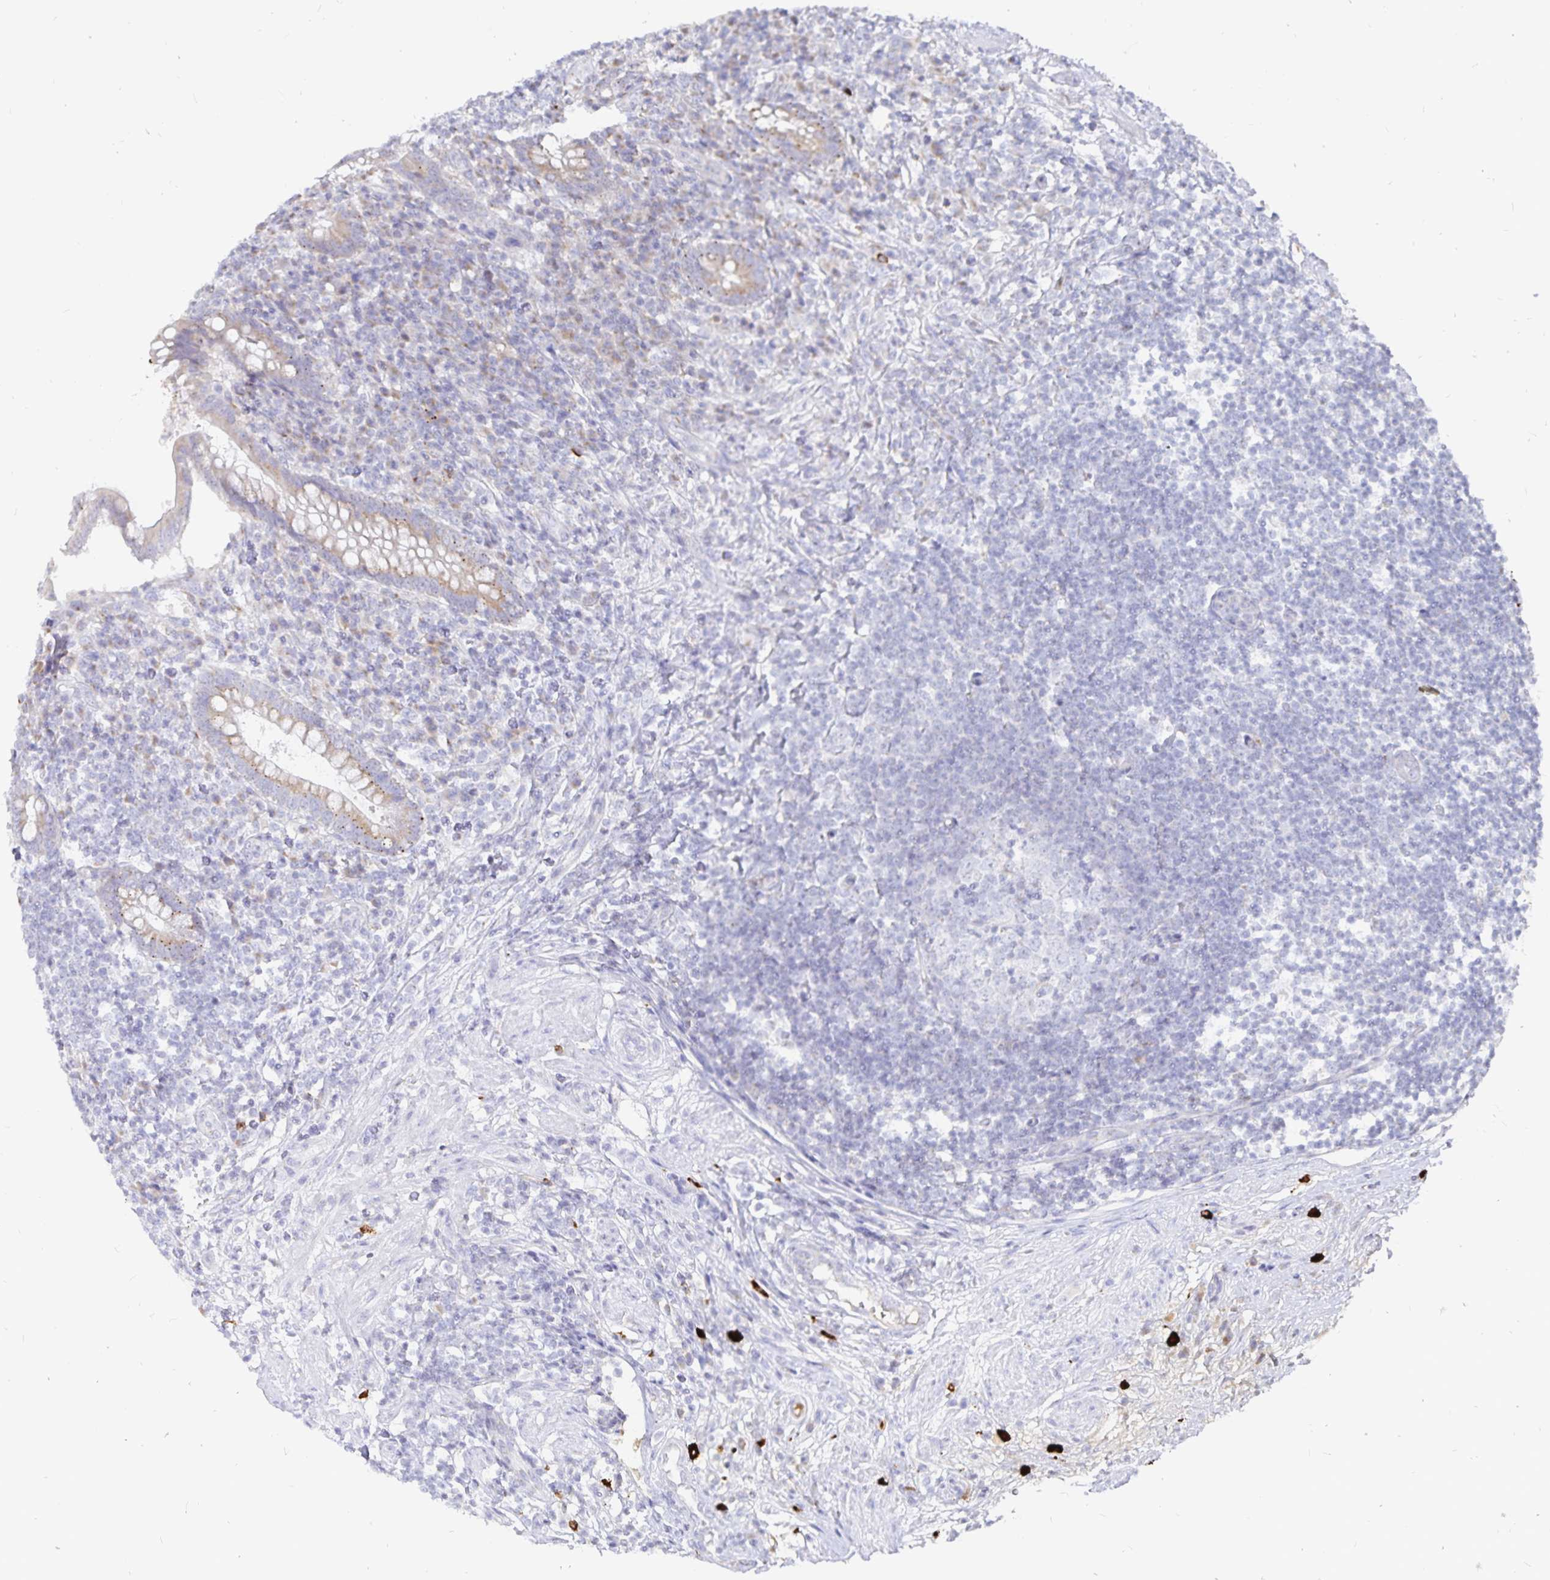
{"staining": {"intensity": "moderate", "quantity": "25%-75%", "location": "cytoplasmic/membranous"}, "tissue": "appendix", "cell_type": "Glandular cells", "image_type": "normal", "snomed": [{"axis": "morphology", "description": "Normal tissue, NOS"}, {"axis": "topography", "description": "Appendix"}], "caption": "High-power microscopy captured an immunohistochemistry micrograph of benign appendix, revealing moderate cytoplasmic/membranous staining in approximately 25%-75% of glandular cells. (Stains: DAB in brown, nuclei in blue, Microscopy: brightfield microscopy at high magnification).", "gene": "PKHD1", "patient": {"sex": "female", "age": 56}}